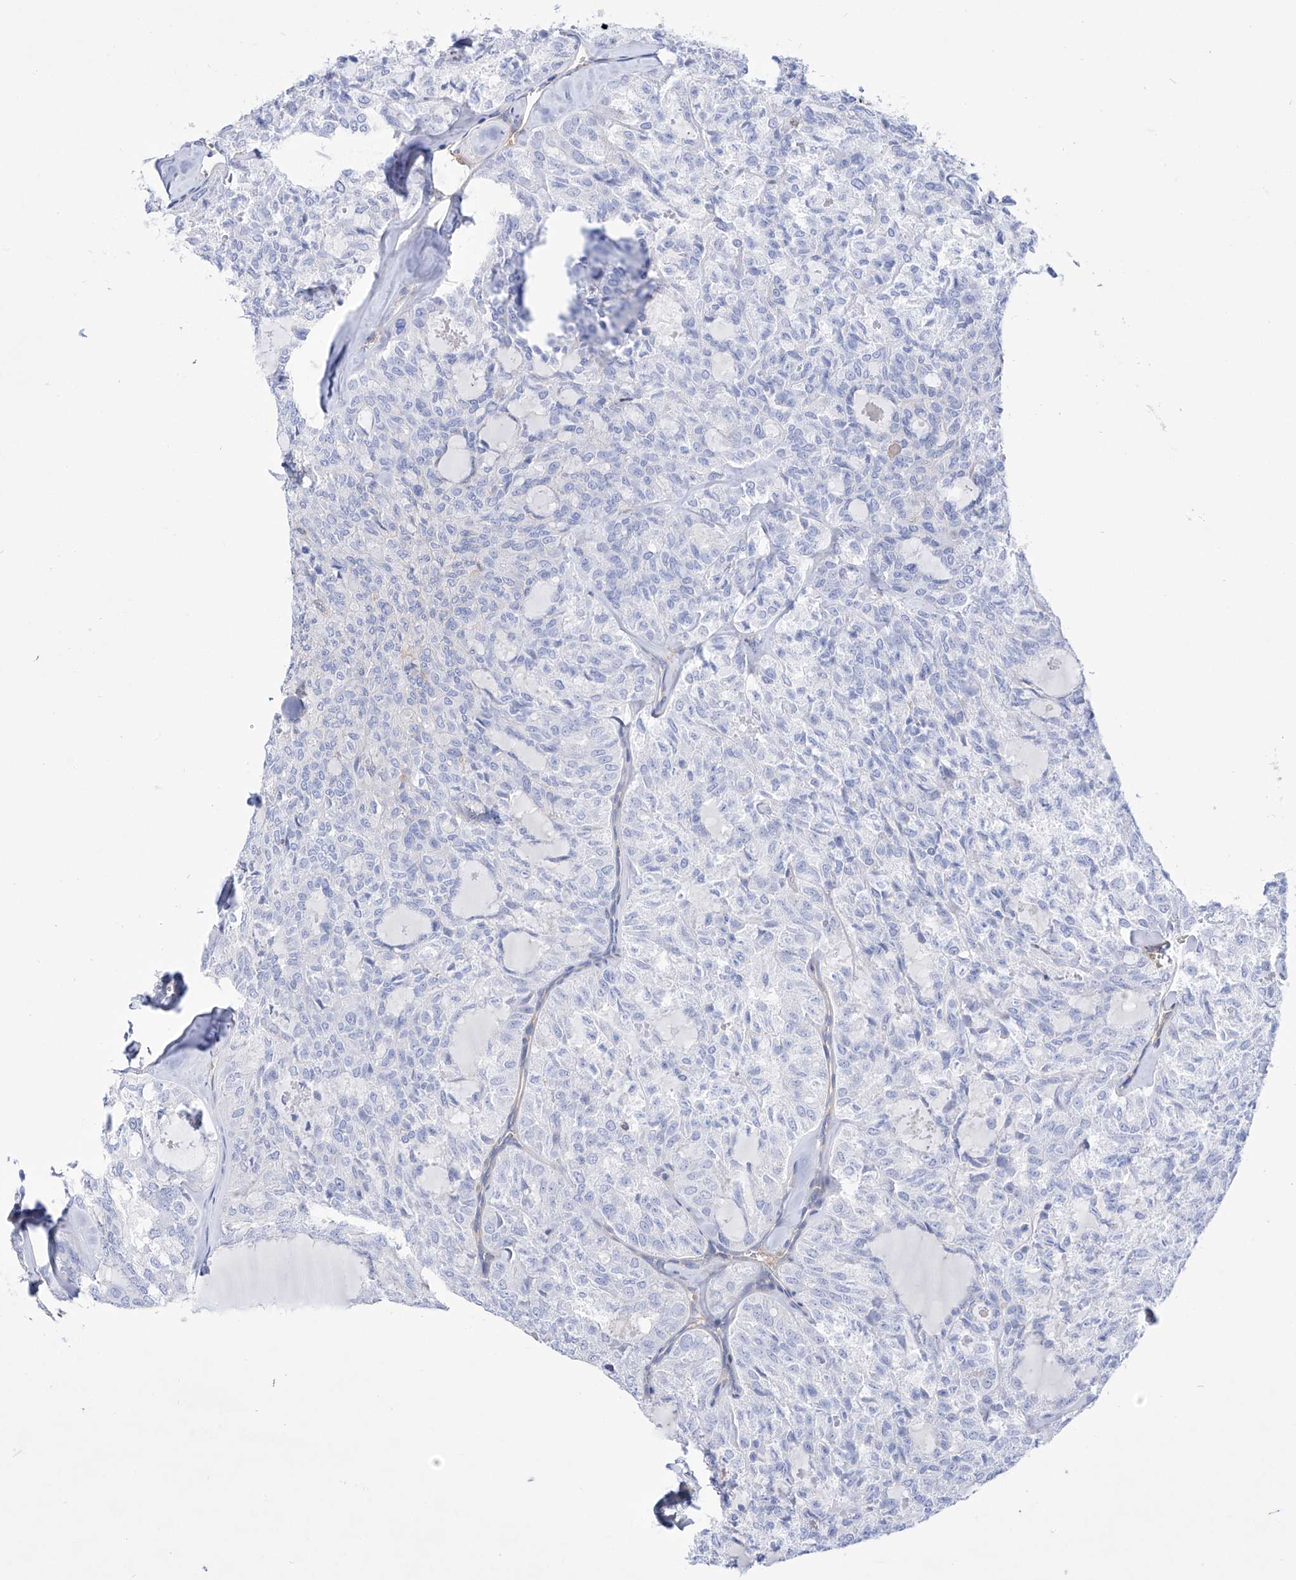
{"staining": {"intensity": "negative", "quantity": "none", "location": "none"}, "tissue": "thyroid cancer", "cell_type": "Tumor cells", "image_type": "cancer", "snomed": [{"axis": "morphology", "description": "Follicular adenoma carcinoma, NOS"}, {"axis": "topography", "description": "Thyroid gland"}], "caption": "A high-resolution image shows immunohistochemistry staining of follicular adenoma carcinoma (thyroid), which demonstrates no significant positivity in tumor cells.", "gene": "ZNF653", "patient": {"sex": "male", "age": 75}}